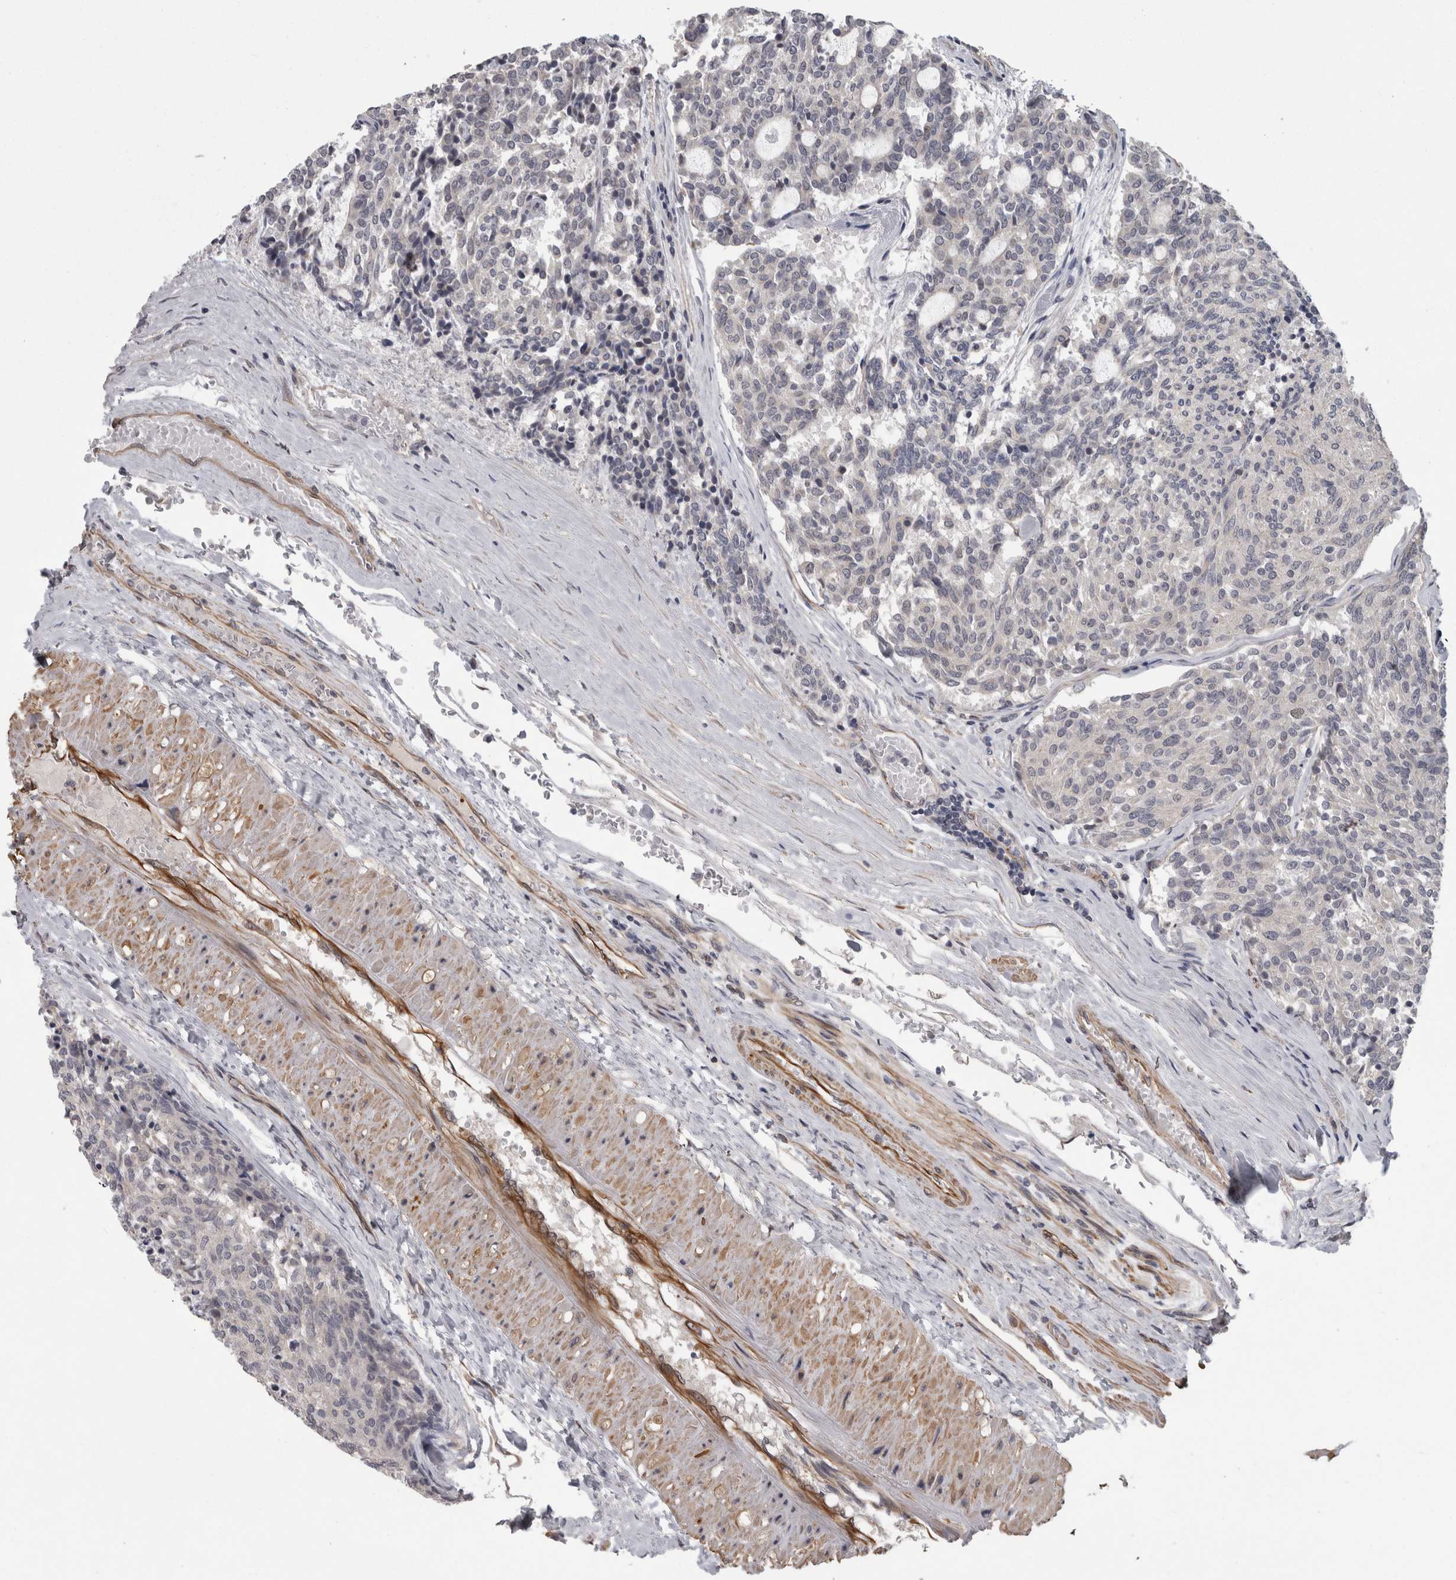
{"staining": {"intensity": "negative", "quantity": "none", "location": "none"}, "tissue": "carcinoid", "cell_type": "Tumor cells", "image_type": "cancer", "snomed": [{"axis": "morphology", "description": "Carcinoid, malignant, NOS"}, {"axis": "topography", "description": "Pancreas"}], "caption": "Malignant carcinoid stained for a protein using IHC displays no expression tumor cells.", "gene": "RMDN1", "patient": {"sex": "female", "age": 54}}